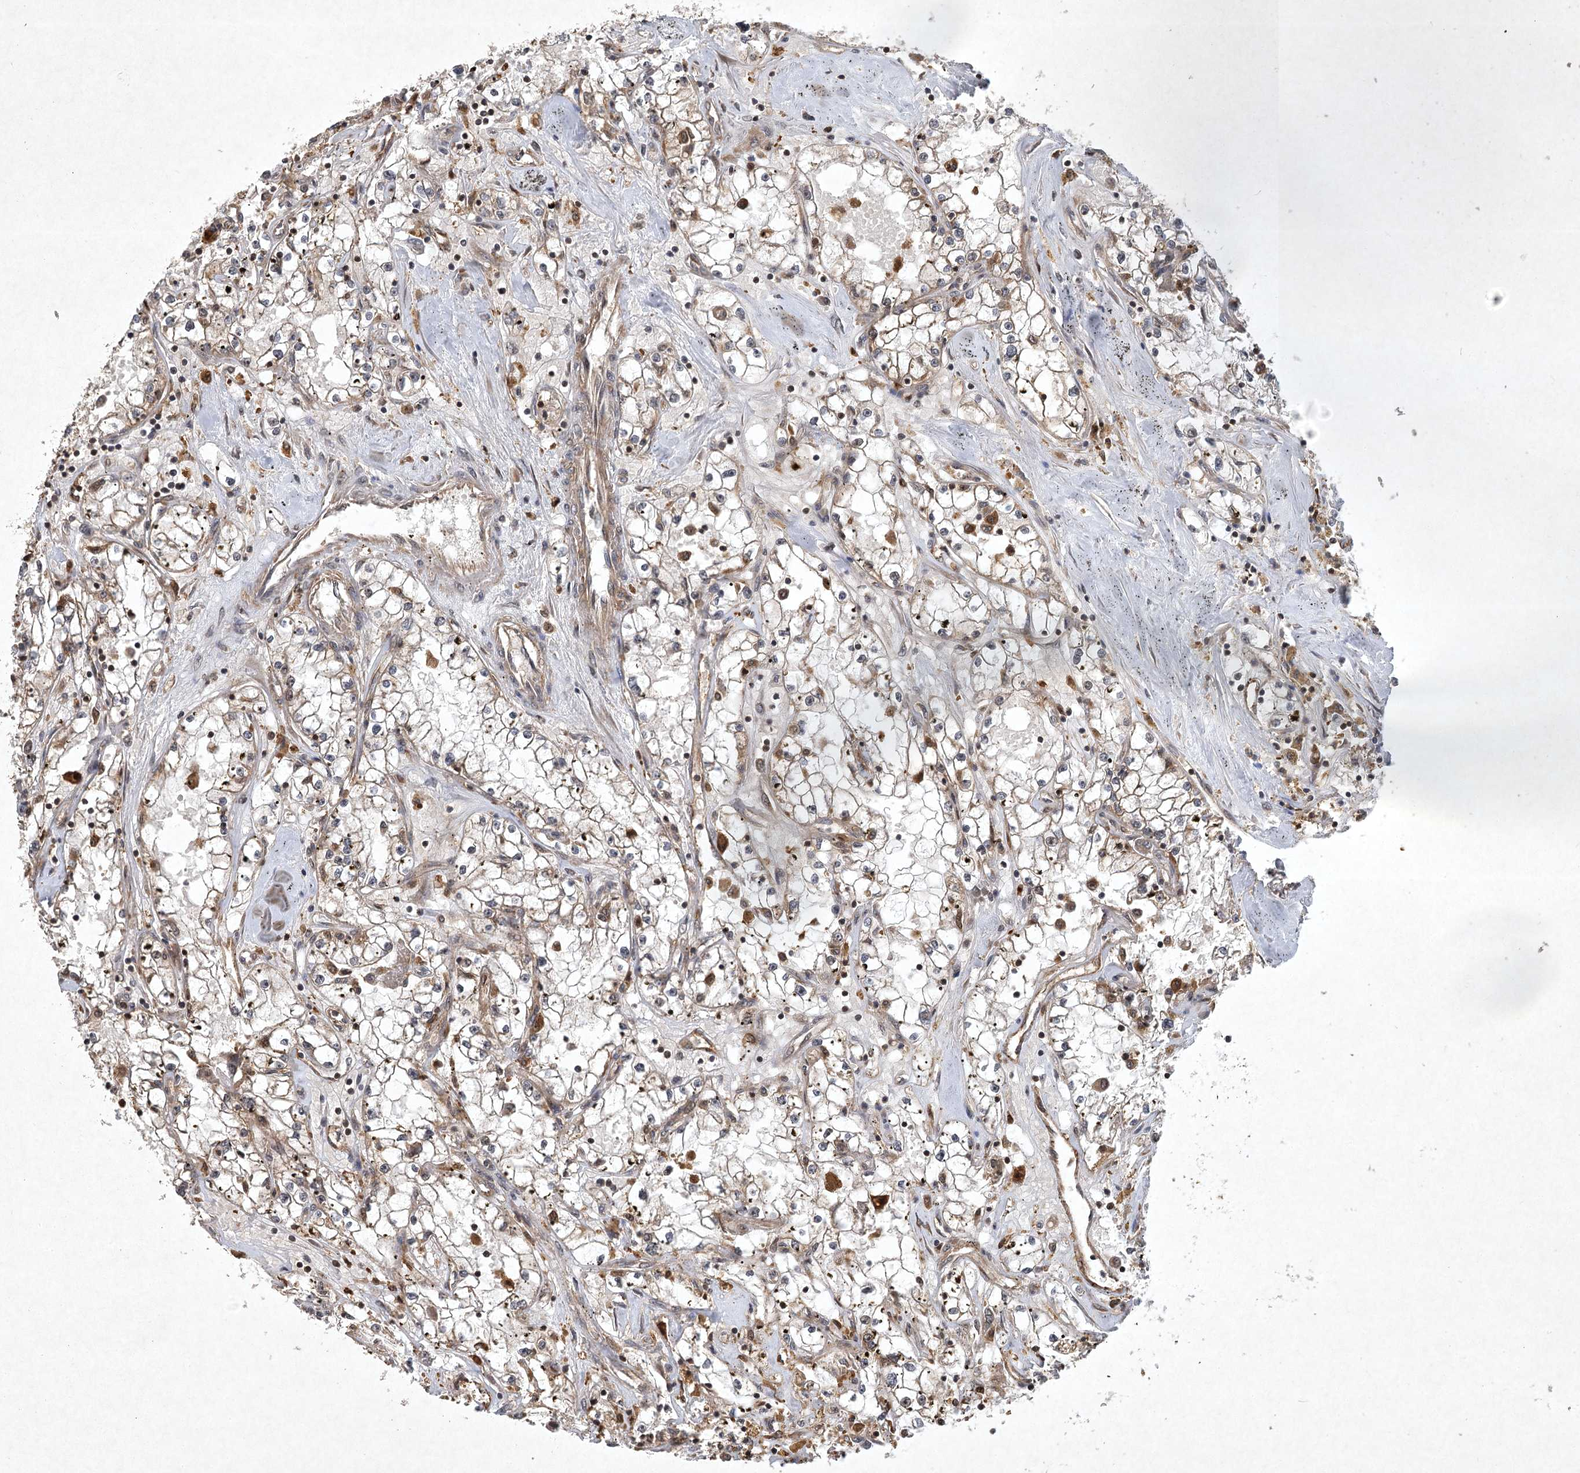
{"staining": {"intensity": "weak", "quantity": ">75%", "location": "cytoplasmic/membranous"}, "tissue": "renal cancer", "cell_type": "Tumor cells", "image_type": "cancer", "snomed": [{"axis": "morphology", "description": "Adenocarcinoma, NOS"}, {"axis": "topography", "description": "Kidney"}], "caption": "There is low levels of weak cytoplasmic/membranous expression in tumor cells of adenocarcinoma (renal), as demonstrated by immunohistochemical staining (brown color).", "gene": "INSIG2", "patient": {"sex": "male", "age": 56}}